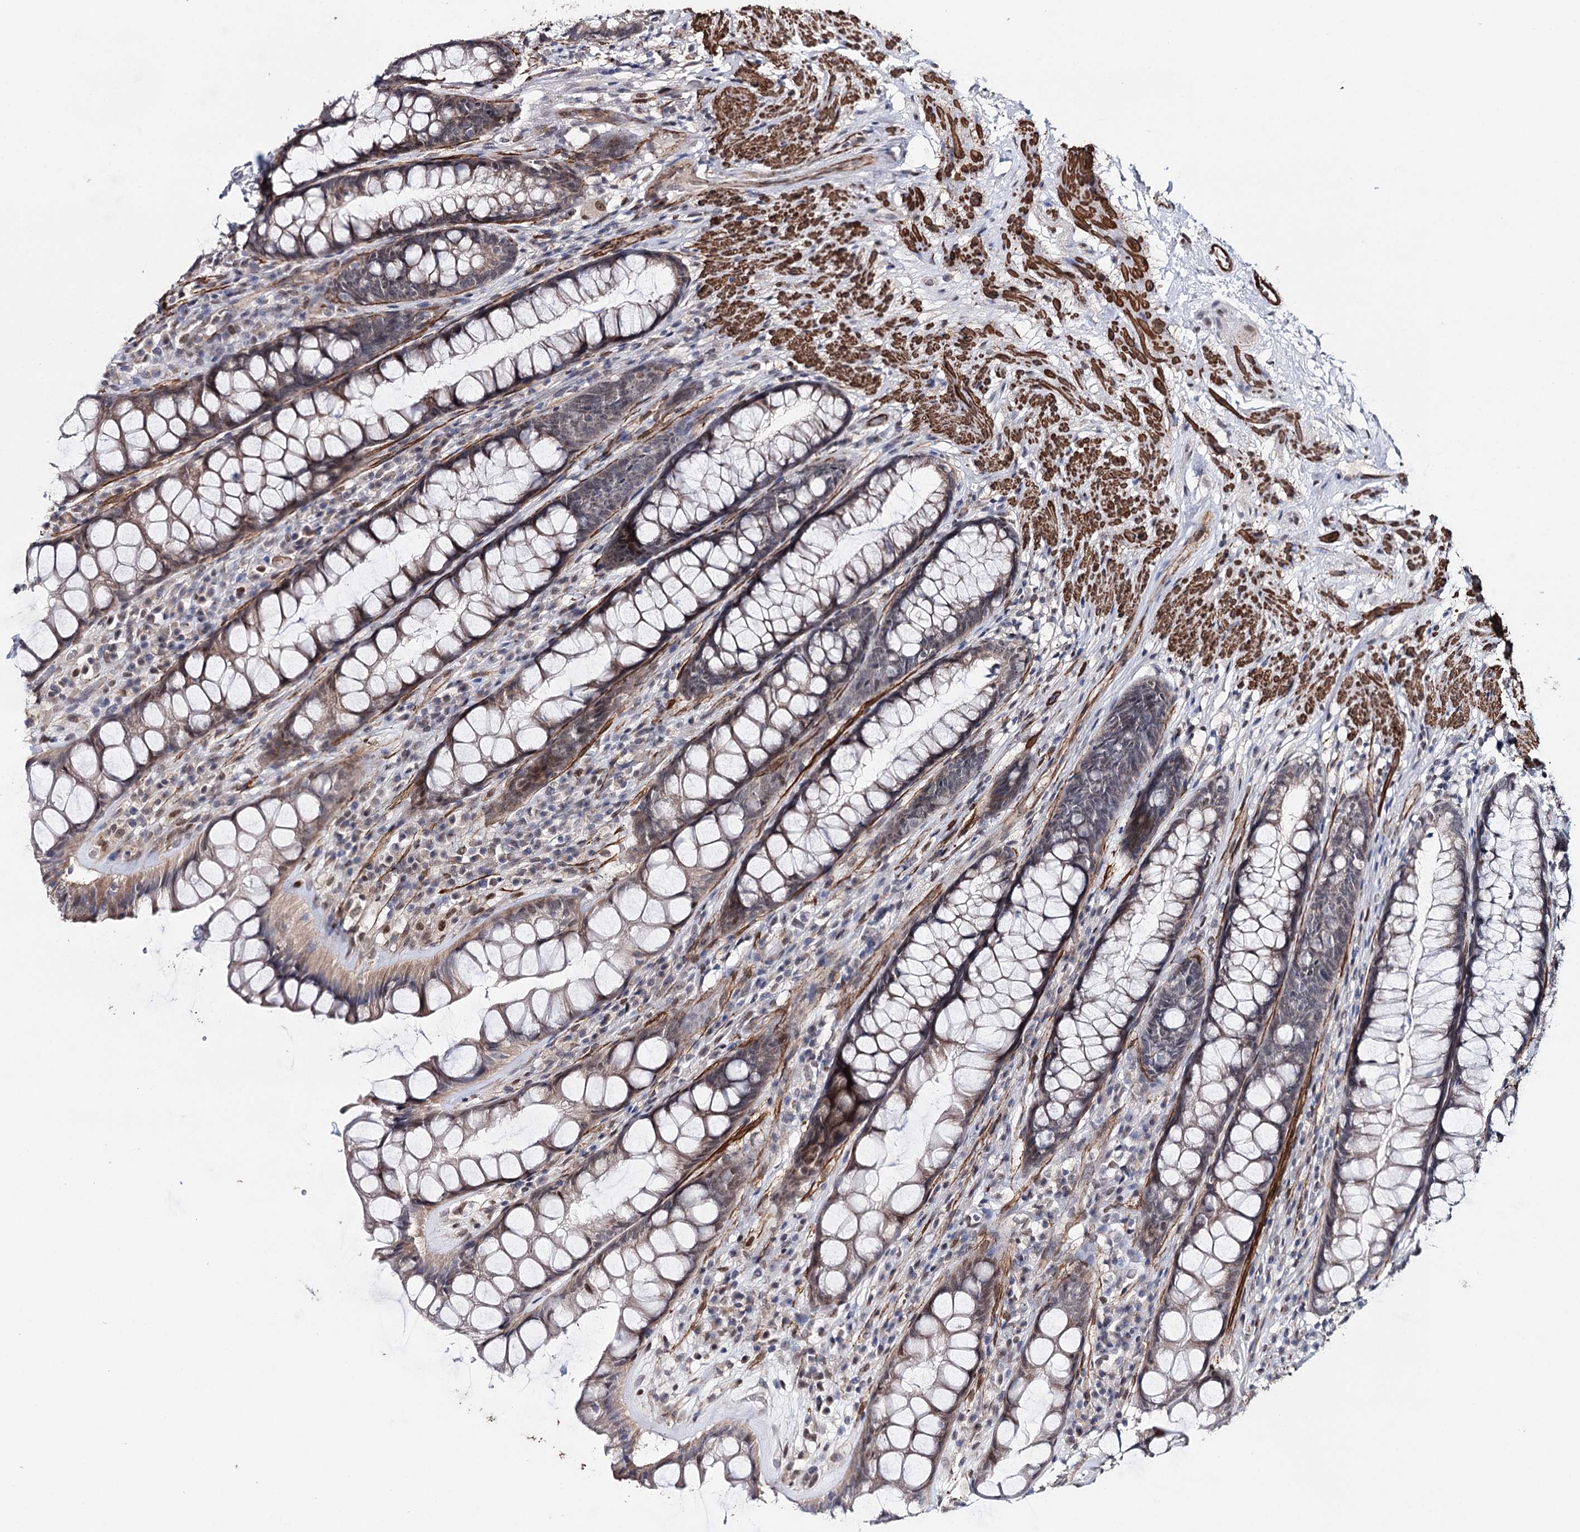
{"staining": {"intensity": "weak", "quantity": ">75%", "location": "cytoplasmic/membranous"}, "tissue": "rectum", "cell_type": "Glandular cells", "image_type": "normal", "snomed": [{"axis": "morphology", "description": "Normal tissue, NOS"}, {"axis": "topography", "description": "Rectum"}], "caption": "Immunohistochemical staining of benign rectum displays >75% levels of weak cytoplasmic/membranous protein expression in about >75% of glandular cells. Using DAB (brown) and hematoxylin (blue) stains, captured at high magnification using brightfield microscopy.", "gene": "CFAP46", "patient": {"sex": "male", "age": 74}}